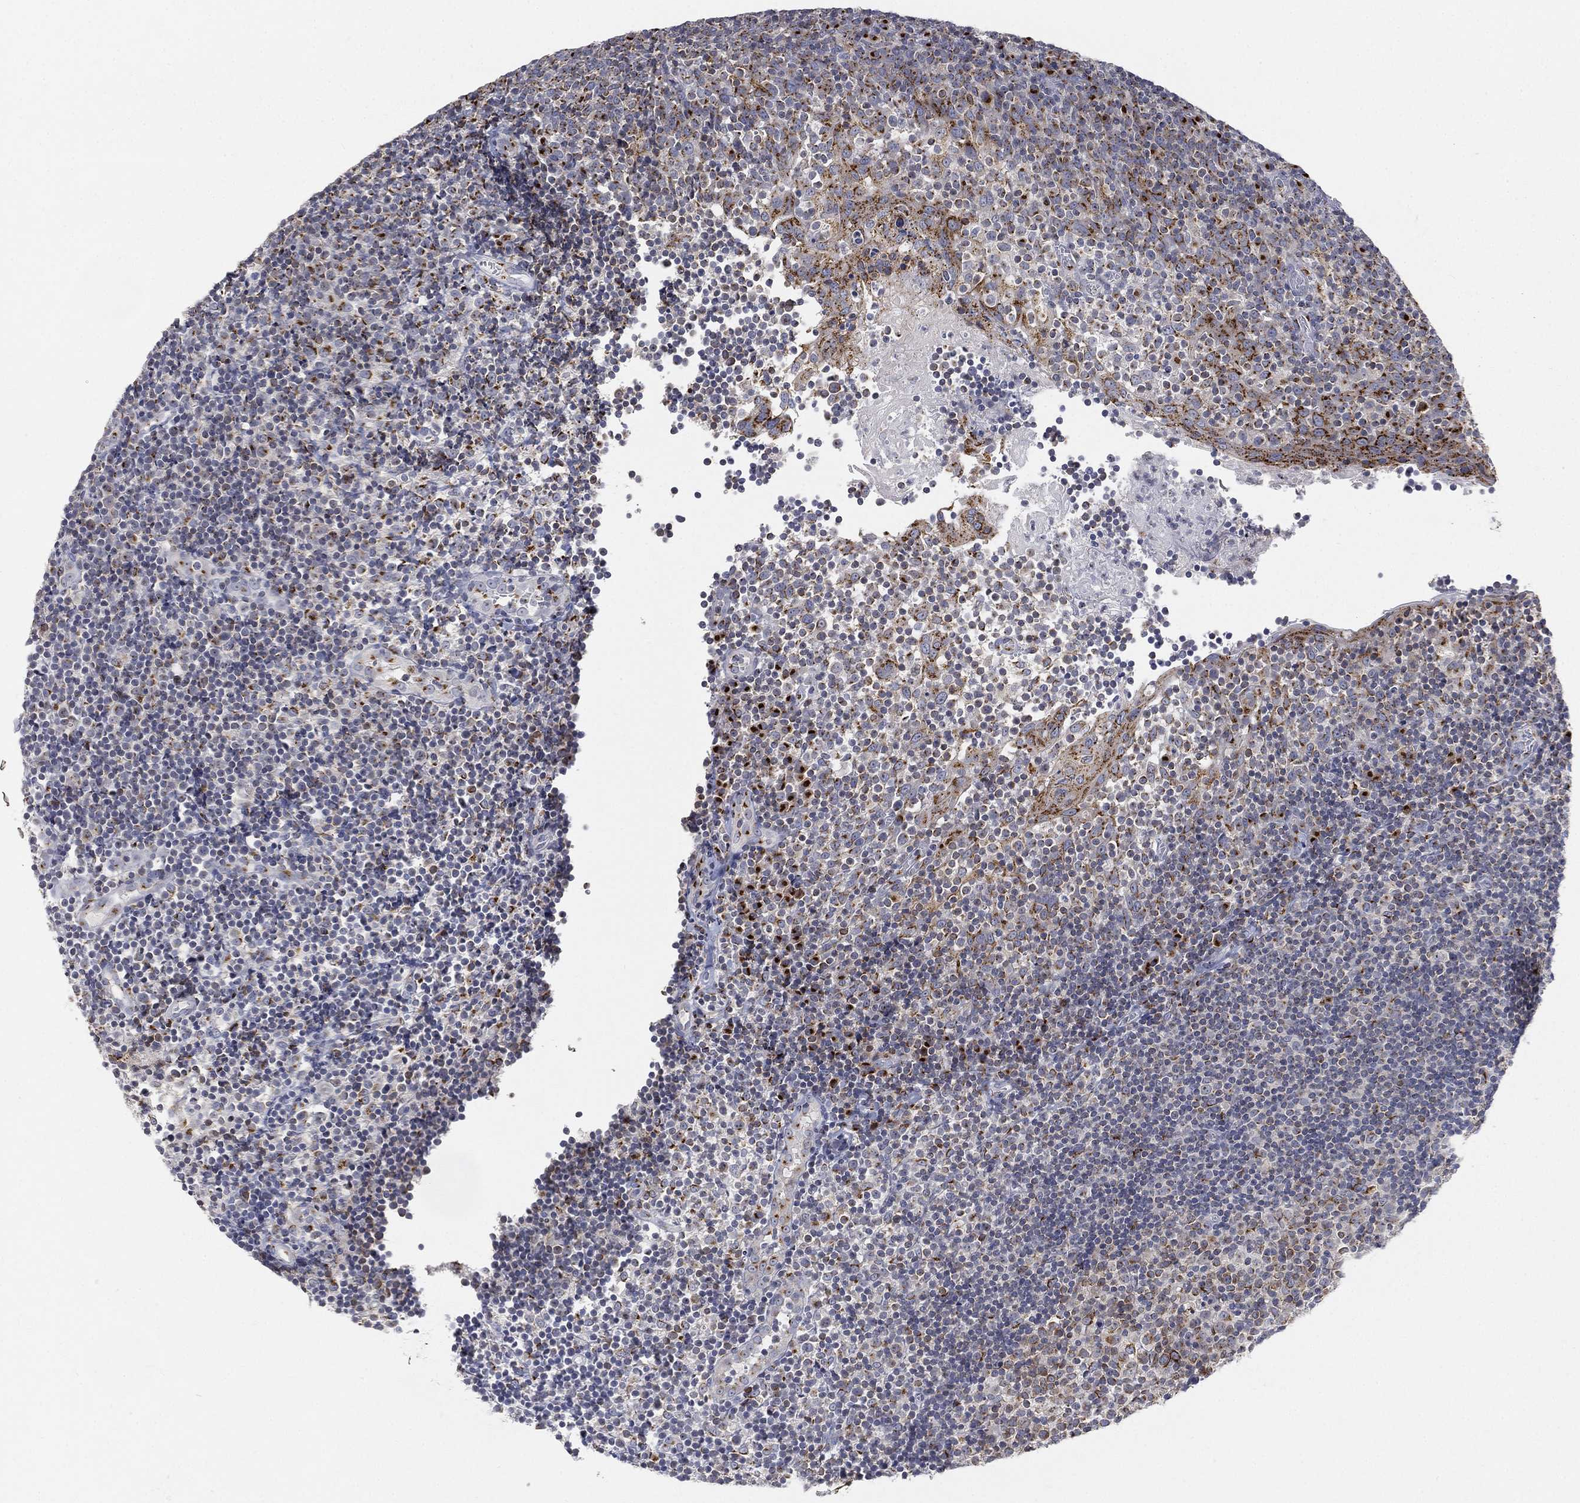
{"staining": {"intensity": "moderate", "quantity": "25%-75%", "location": "cytoplasmic/membranous"}, "tissue": "tonsil", "cell_type": "Germinal center cells", "image_type": "normal", "snomed": [{"axis": "morphology", "description": "Normal tissue, NOS"}, {"axis": "topography", "description": "Tonsil"}], "caption": "IHC photomicrograph of benign human tonsil stained for a protein (brown), which reveals medium levels of moderate cytoplasmic/membranous staining in approximately 25%-75% of germinal center cells.", "gene": "TICAM1", "patient": {"sex": "female", "age": 5}}